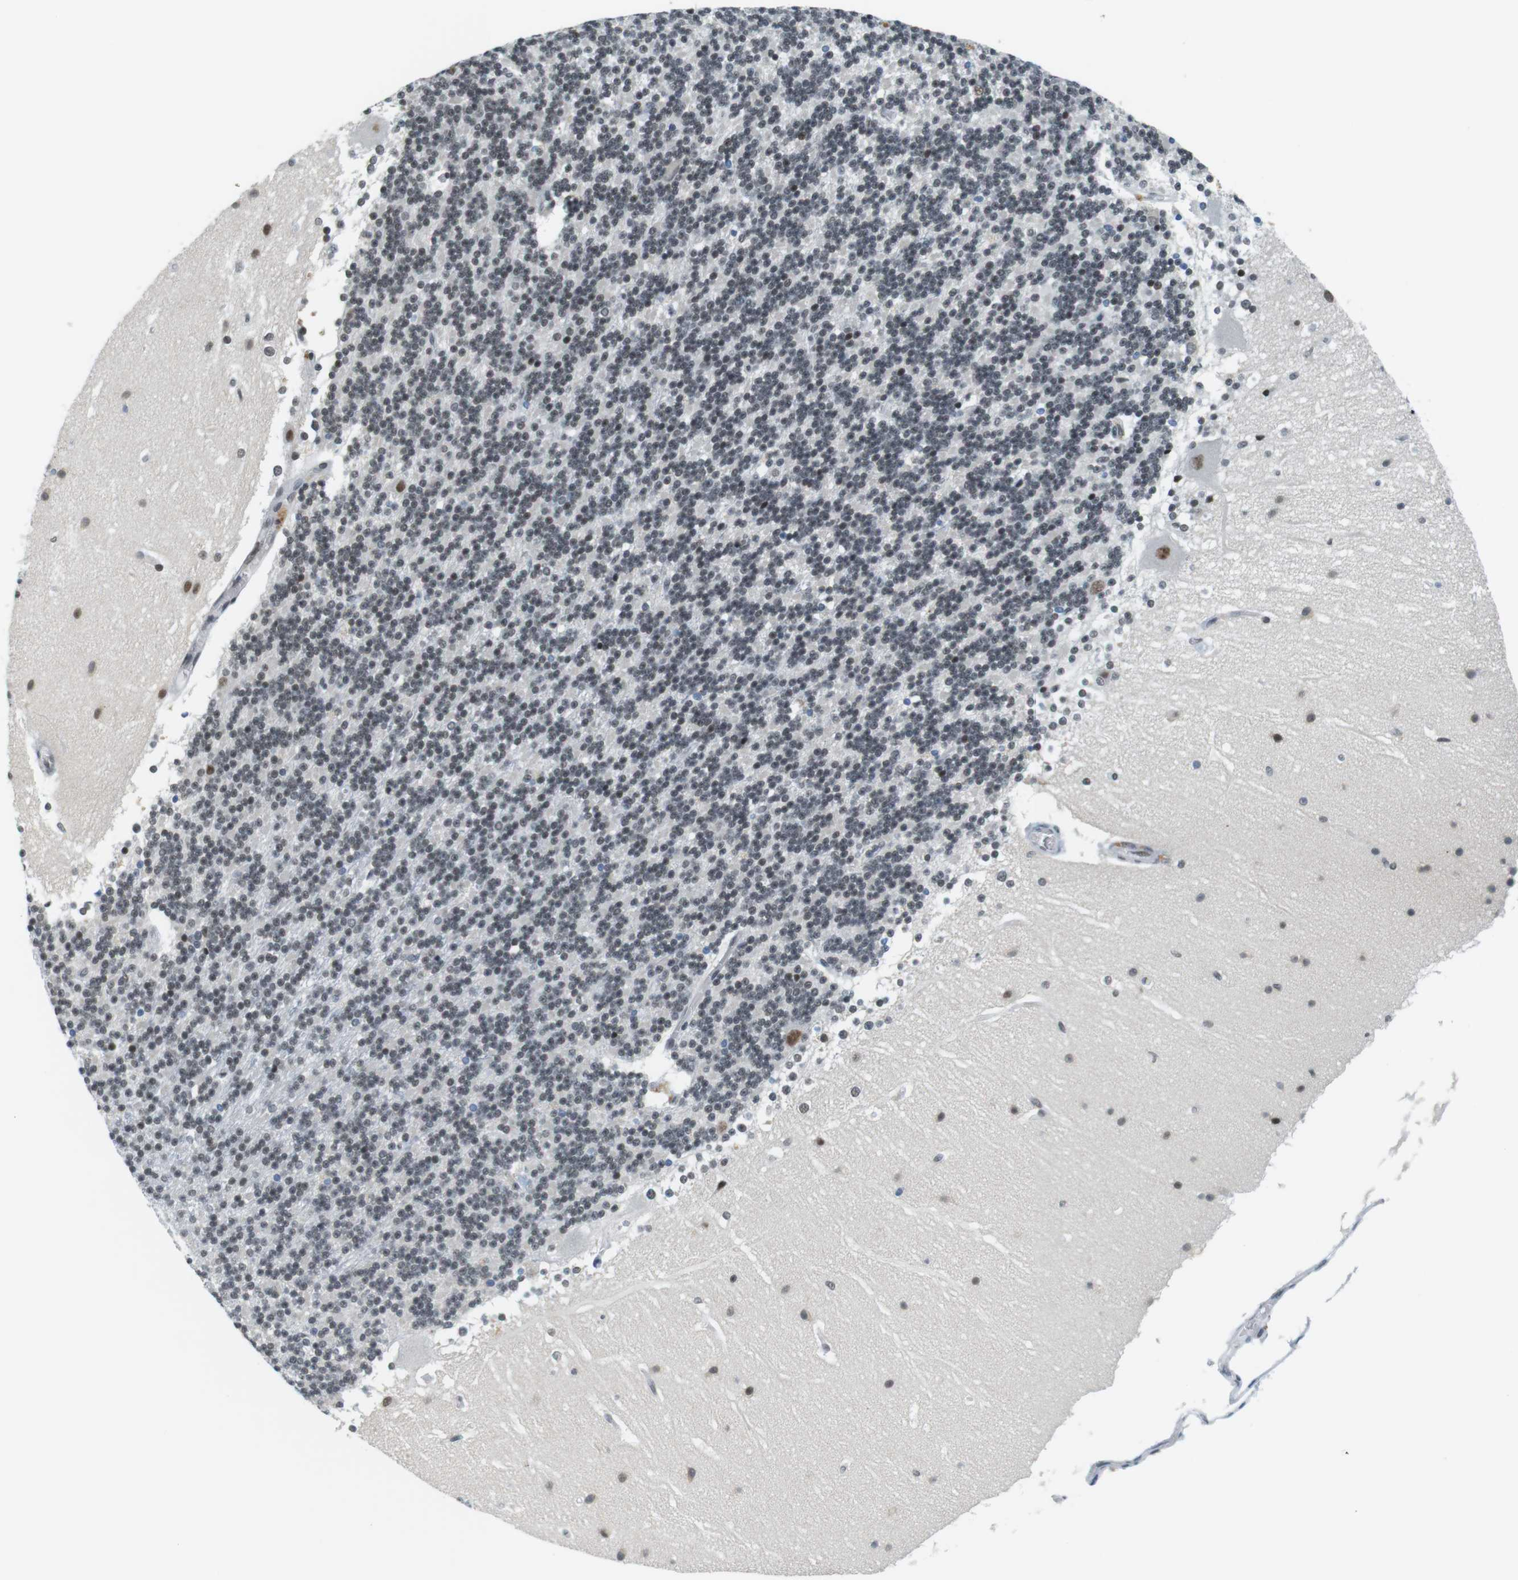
{"staining": {"intensity": "negative", "quantity": "none", "location": "none"}, "tissue": "cerebellum", "cell_type": "Cells in granular layer", "image_type": "normal", "snomed": [{"axis": "morphology", "description": "Normal tissue, NOS"}, {"axis": "topography", "description": "Cerebellum"}], "caption": "DAB immunohistochemical staining of benign human cerebellum shows no significant positivity in cells in granular layer. (DAB (3,3'-diaminobenzidine) IHC, high magnification).", "gene": "RNF38", "patient": {"sex": "female", "age": 19}}